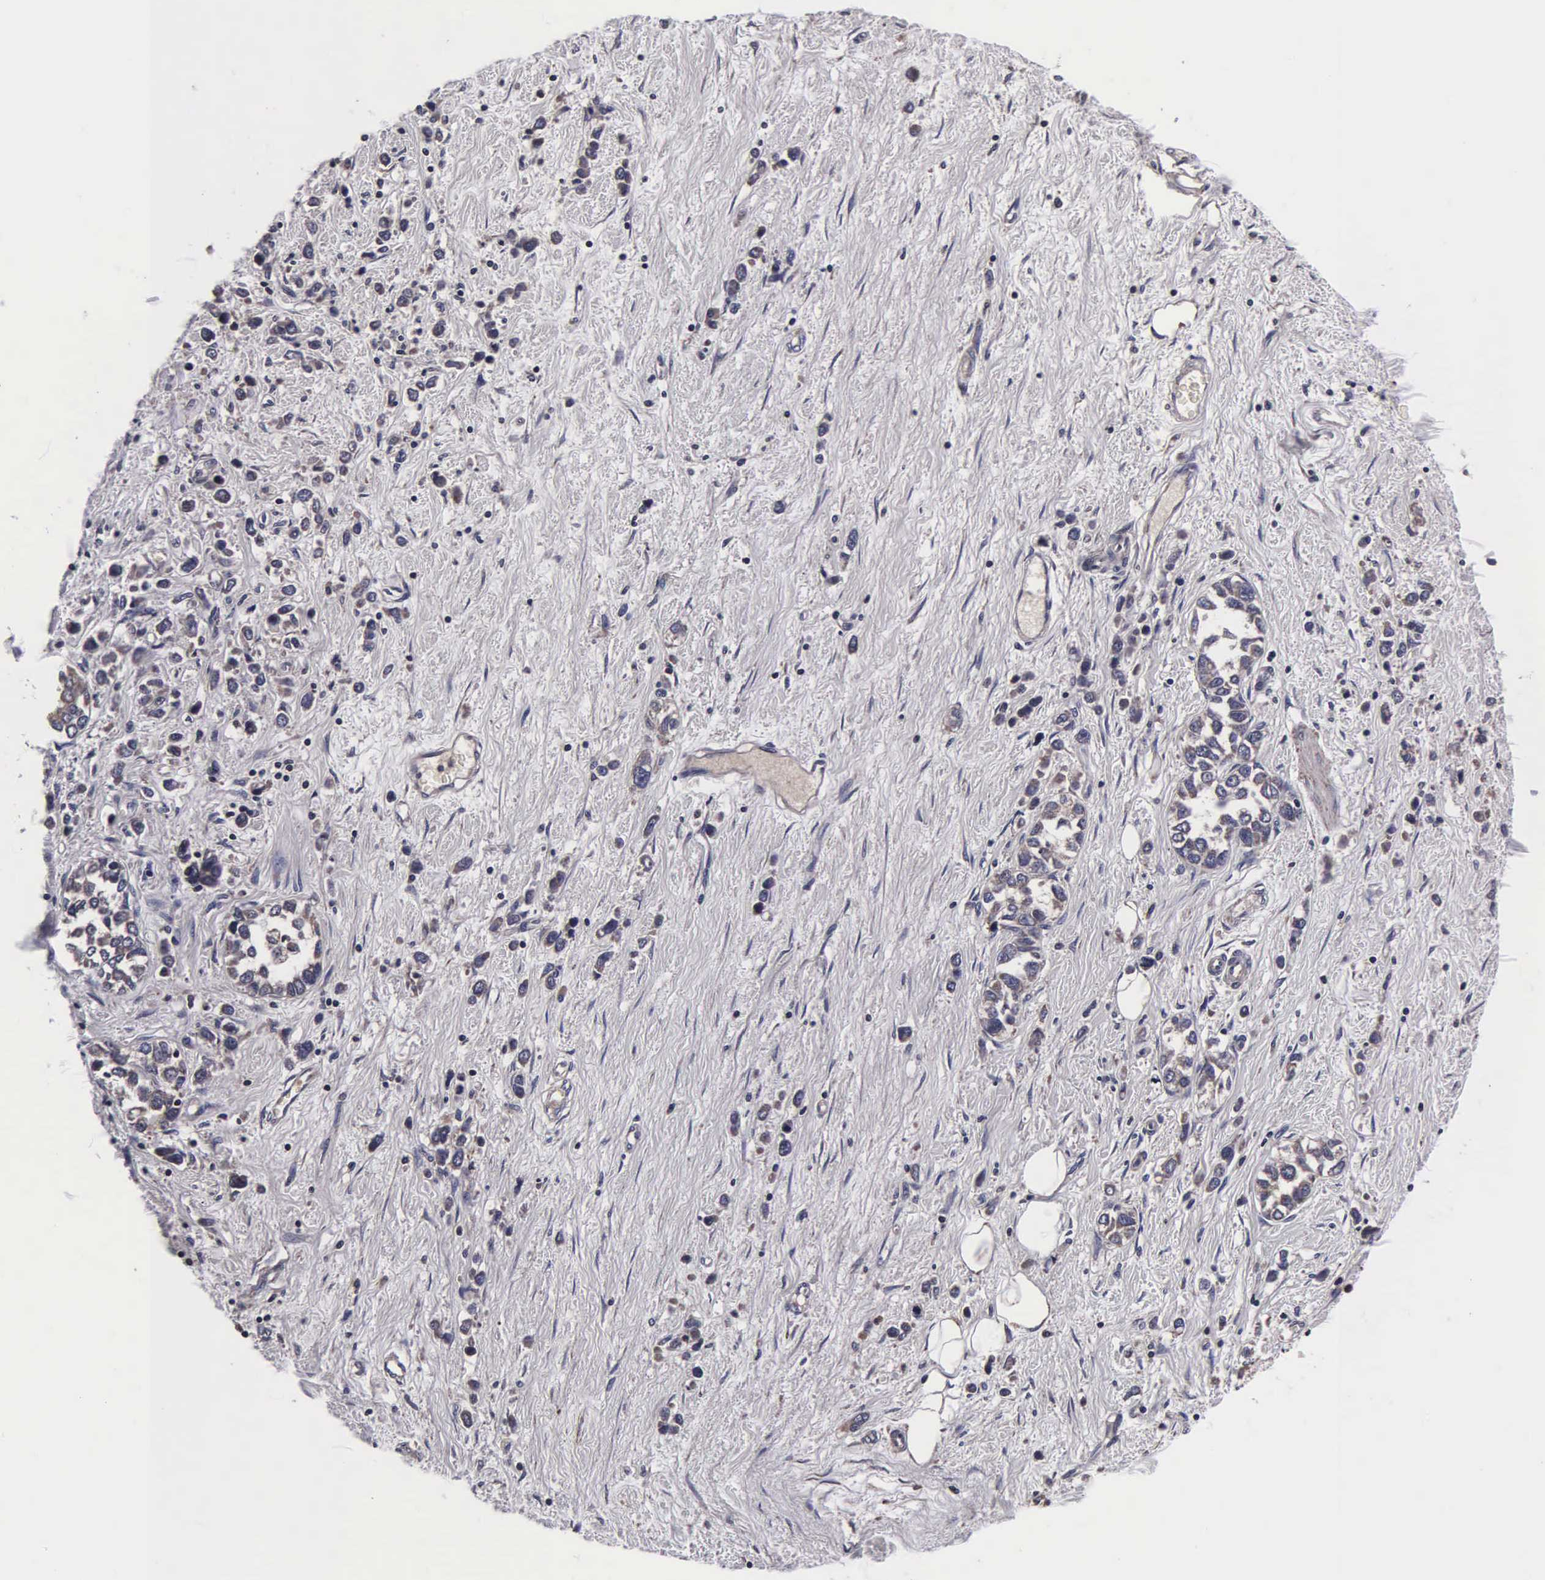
{"staining": {"intensity": "weak", "quantity": "<25%", "location": "cytoplasmic/membranous"}, "tissue": "stomach cancer", "cell_type": "Tumor cells", "image_type": "cancer", "snomed": [{"axis": "morphology", "description": "Adenocarcinoma, NOS"}, {"axis": "topography", "description": "Stomach, upper"}], "caption": "A micrograph of adenocarcinoma (stomach) stained for a protein shows no brown staining in tumor cells. Brightfield microscopy of immunohistochemistry (IHC) stained with DAB (3,3'-diaminobenzidine) (brown) and hematoxylin (blue), captured at high magnification.", "gene": "PSMA3", "patient": {"sex": "male", "age": 76}}